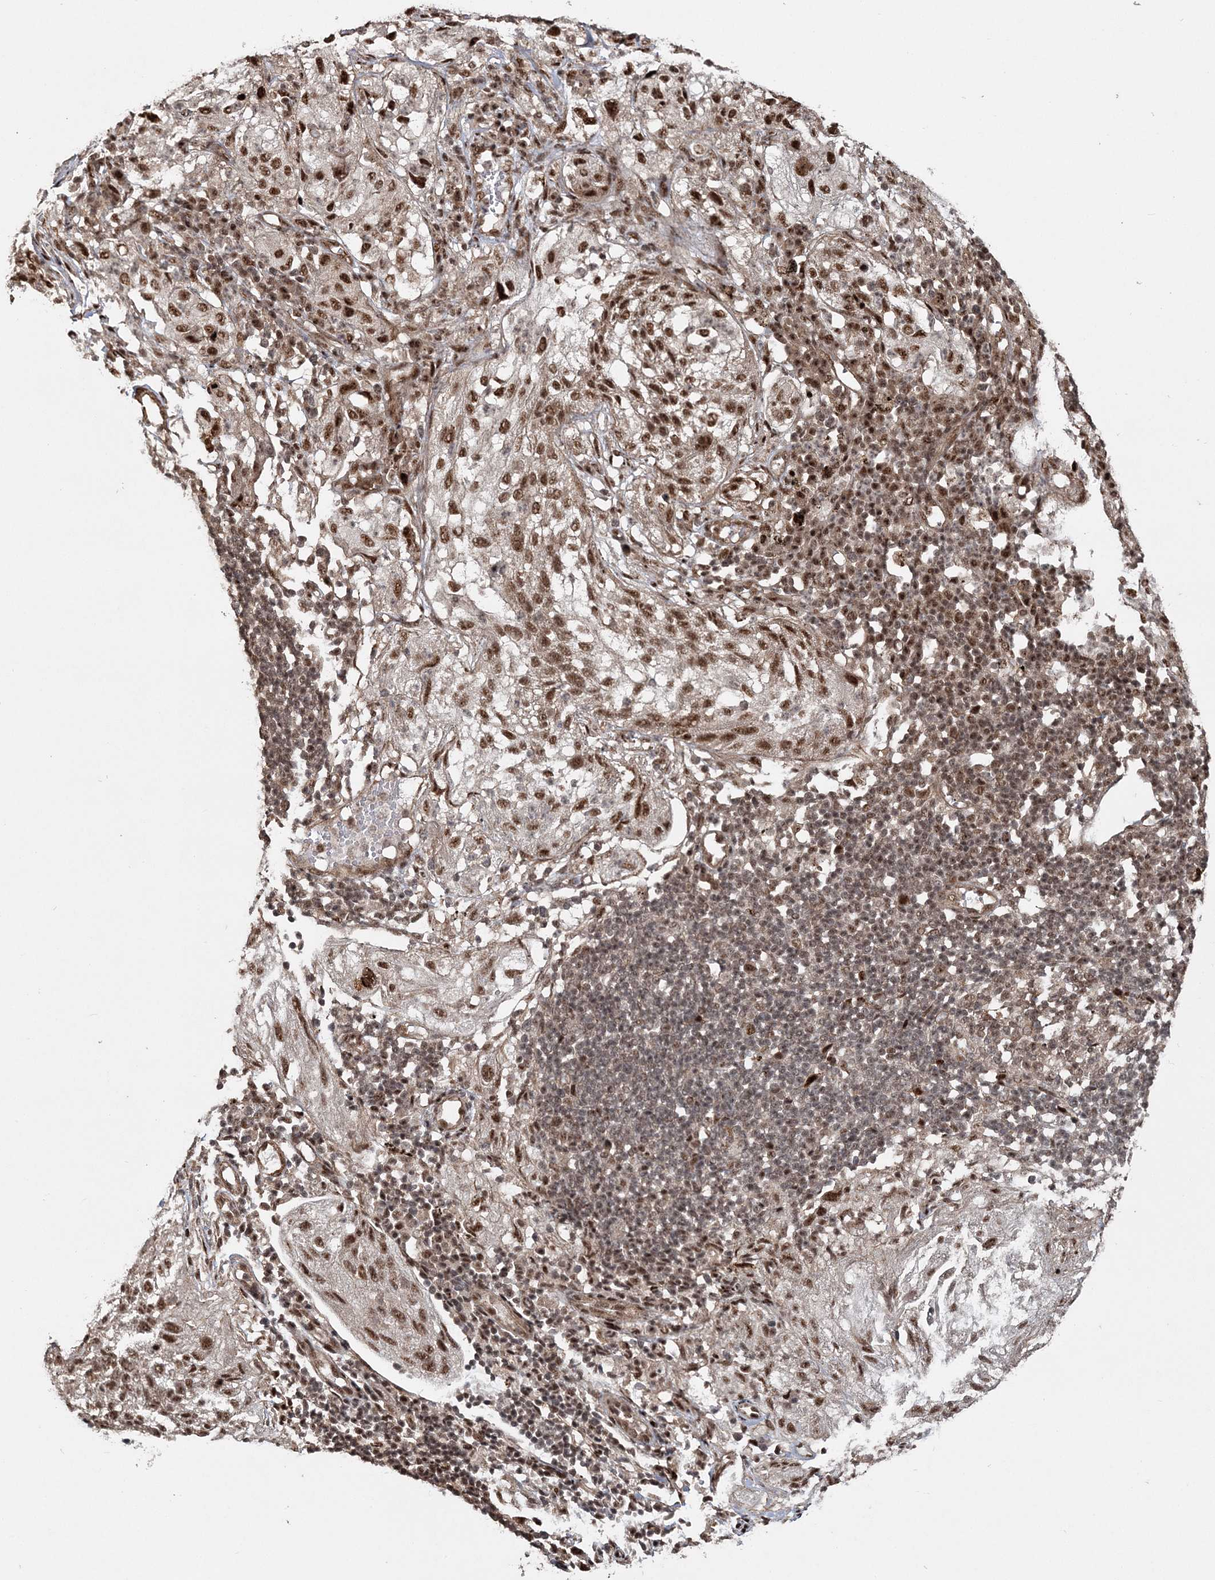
{"staining": {"intensity": "strong", "quantity": ">75%", "location": "nuclear"}, "tissue": "lung cancer", "cell_type": "Tumor cells", "image_type": "cancer", "snomed": [{"axis": "morphology", "description": "Inflammation, NOS"}, {"axis": "morphology", "description": "Squamous cell carcinoma, NOS"}, {"axis": "topography", "description": "Lymph node"}, {"axis": "topography", "description": "Soft tissue"}, {"axis": "topography", "description": "Lung"}], "caption": "Immunohistochemical staining of human squamous cell carcinoma (lung) shows high levels of strong nuclear positivity in about >75% of tumor cells.", "gene": "EXOSC8", "patient": {"sex": "male", "age": 66}}